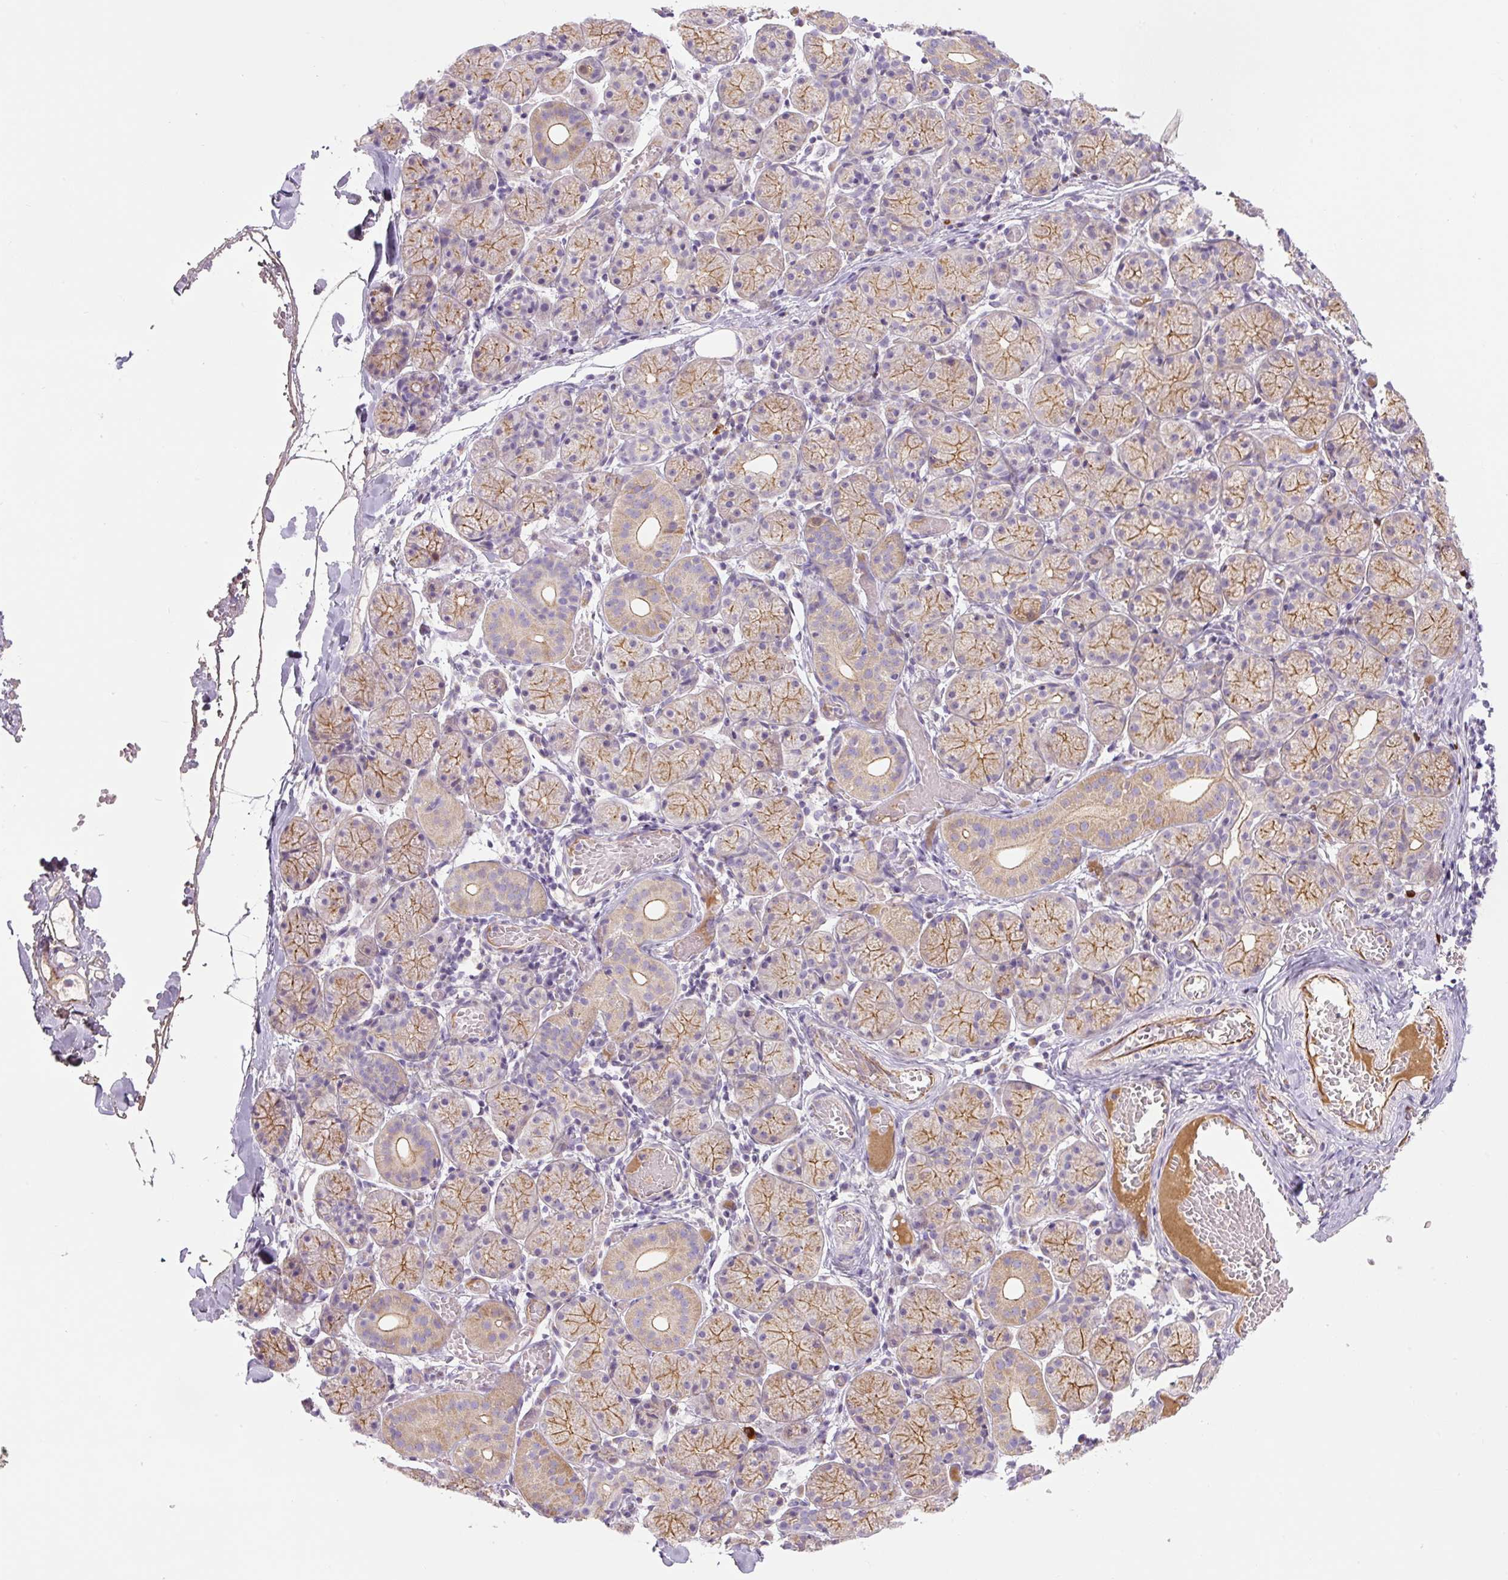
{"staining": {"intensity": "moderate", "quantity": ">75%", "location": "cytoplasmic/membranous"}, "tissue": "salivary gland", "cell_type": "Glandular cells", "image_type": "normal", "snomed": [{"axis": "morphology", "description": "Normal tissue, NOS"}, {"axis": "topography", "description": "Salivary gland"}], "caption": "Immunohistochemical staining of normal human salivary gland exhibits >75% levels of moderate cytoplasmic/membranous protein expression in approximately >75% of glandular cells.", "gene": "CCNI2", "patient": {"sex": "female", "age": 24}}